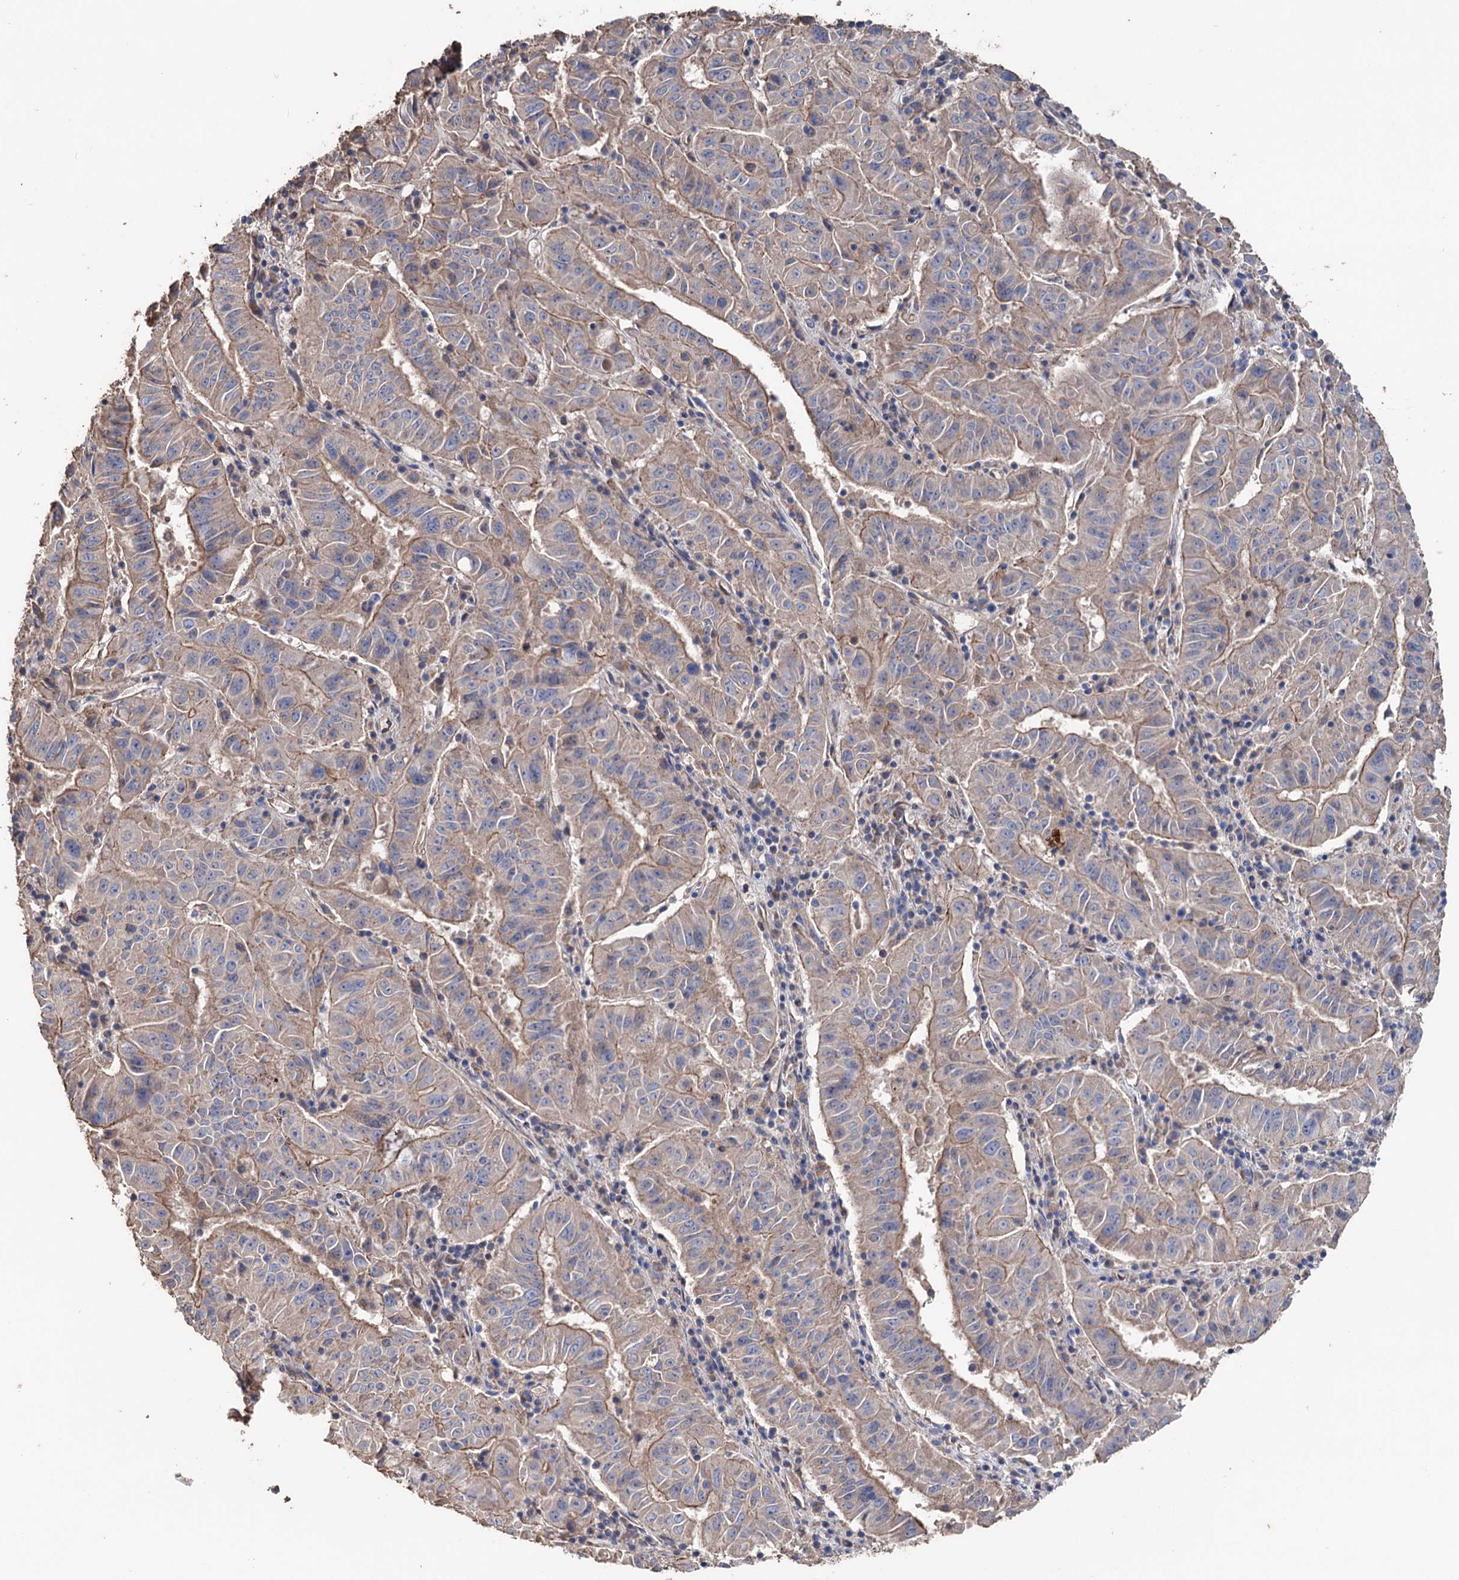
{"staining": {"intensity": "weak", "quantity": ">75%", "location": "cytoplasmic/membranous"}, "tissue": "pancreatic cancer", "cell_type": "Tumor cells", "image_type": "cancer", "snomed": [{"axis": "morphology", "description": "Adenocarcinoma, NOS"}, {"axis": "topography", "description": "Pancreas"}], "caption": "A brown stain labels weak cytoplasmic/membranous positivity of a protein in human pancreatic cancer tumor cells.", "gene": "STING1", "patient": {"sex": "male", "age": 63}}